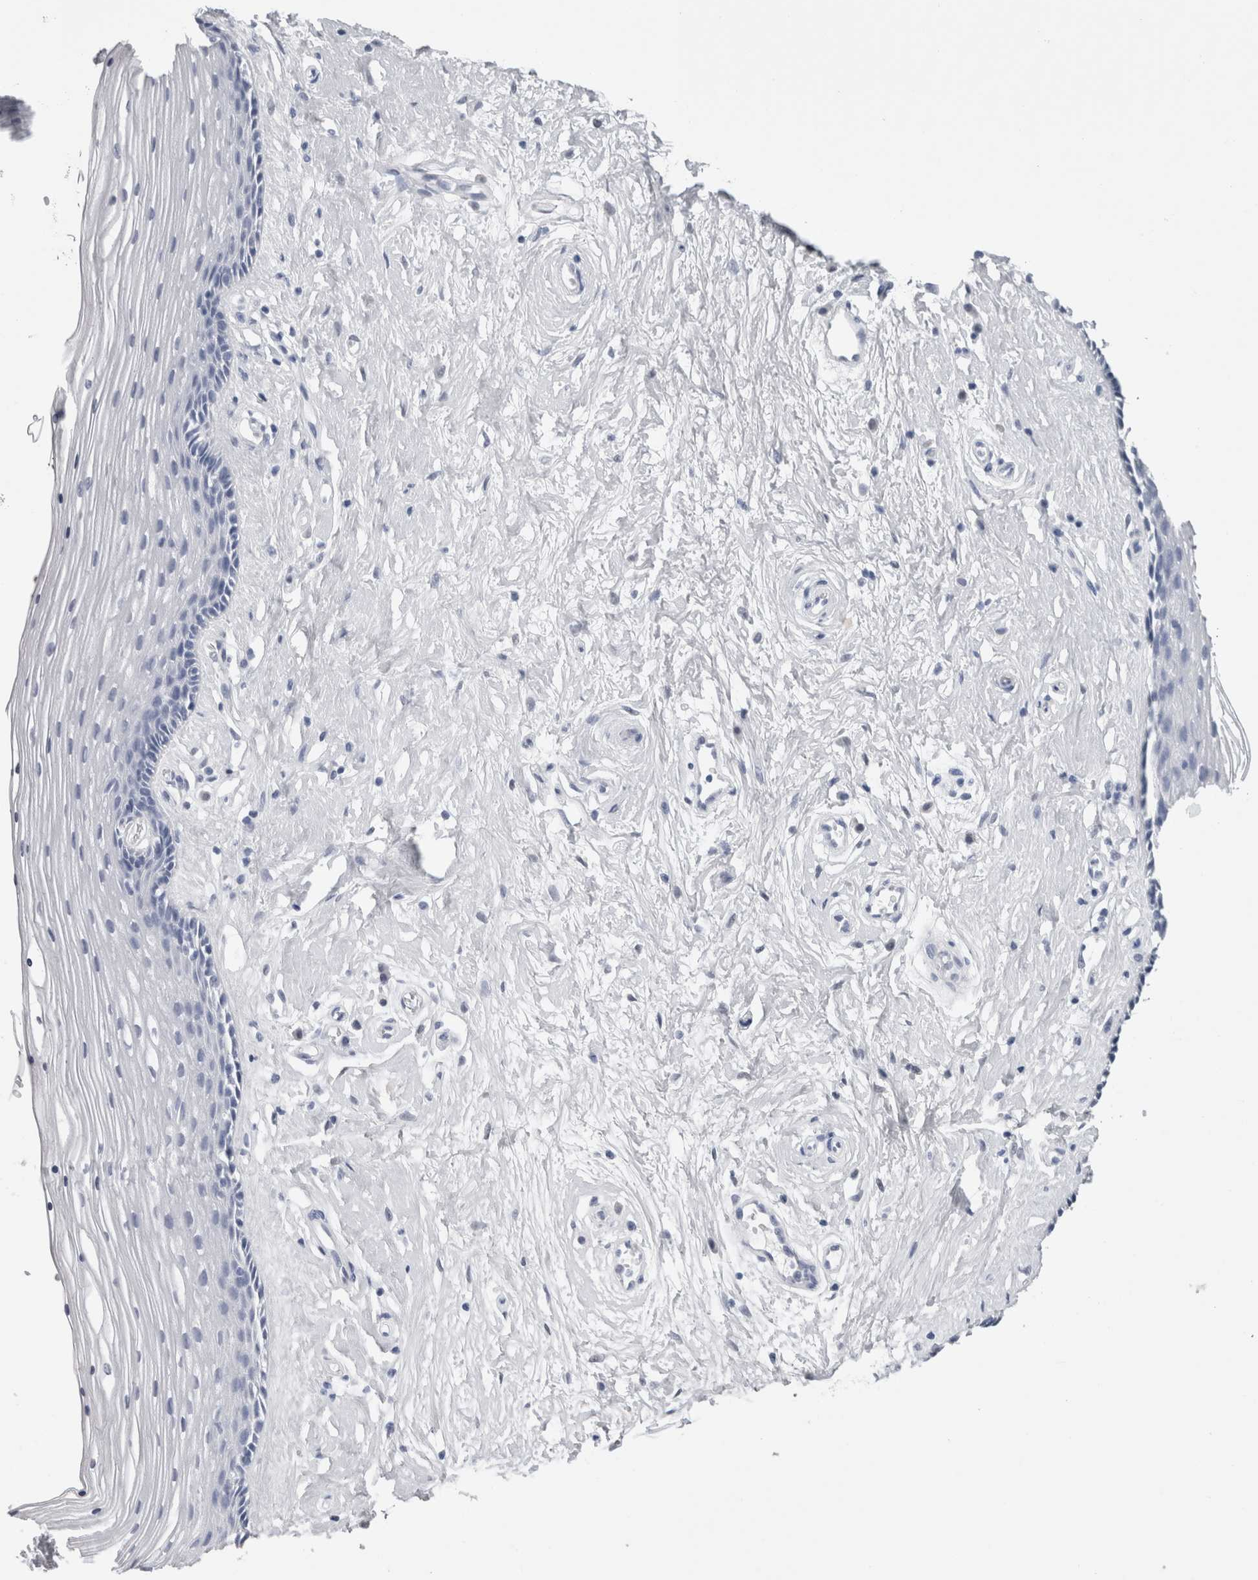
{"staining": {"intensity": "negative", "quantity": "none", "location": "none"}, "tissue": "vagina", "cell_type": "Squamous epithelial cells", "image_type": "normal", "snomed": [{"axis": "morphology", "description": "Normal tissue, NOS"}, {"axis": "topography", "description": "Vagina"}], "caption": "There is no significant expression in squamous epithelial cells of vagina. (Brightfield microscopy of DAB immunohistochemistry at high magnification).", "gene": "CA8", "patient": {"sex": "female", "age": 46}}